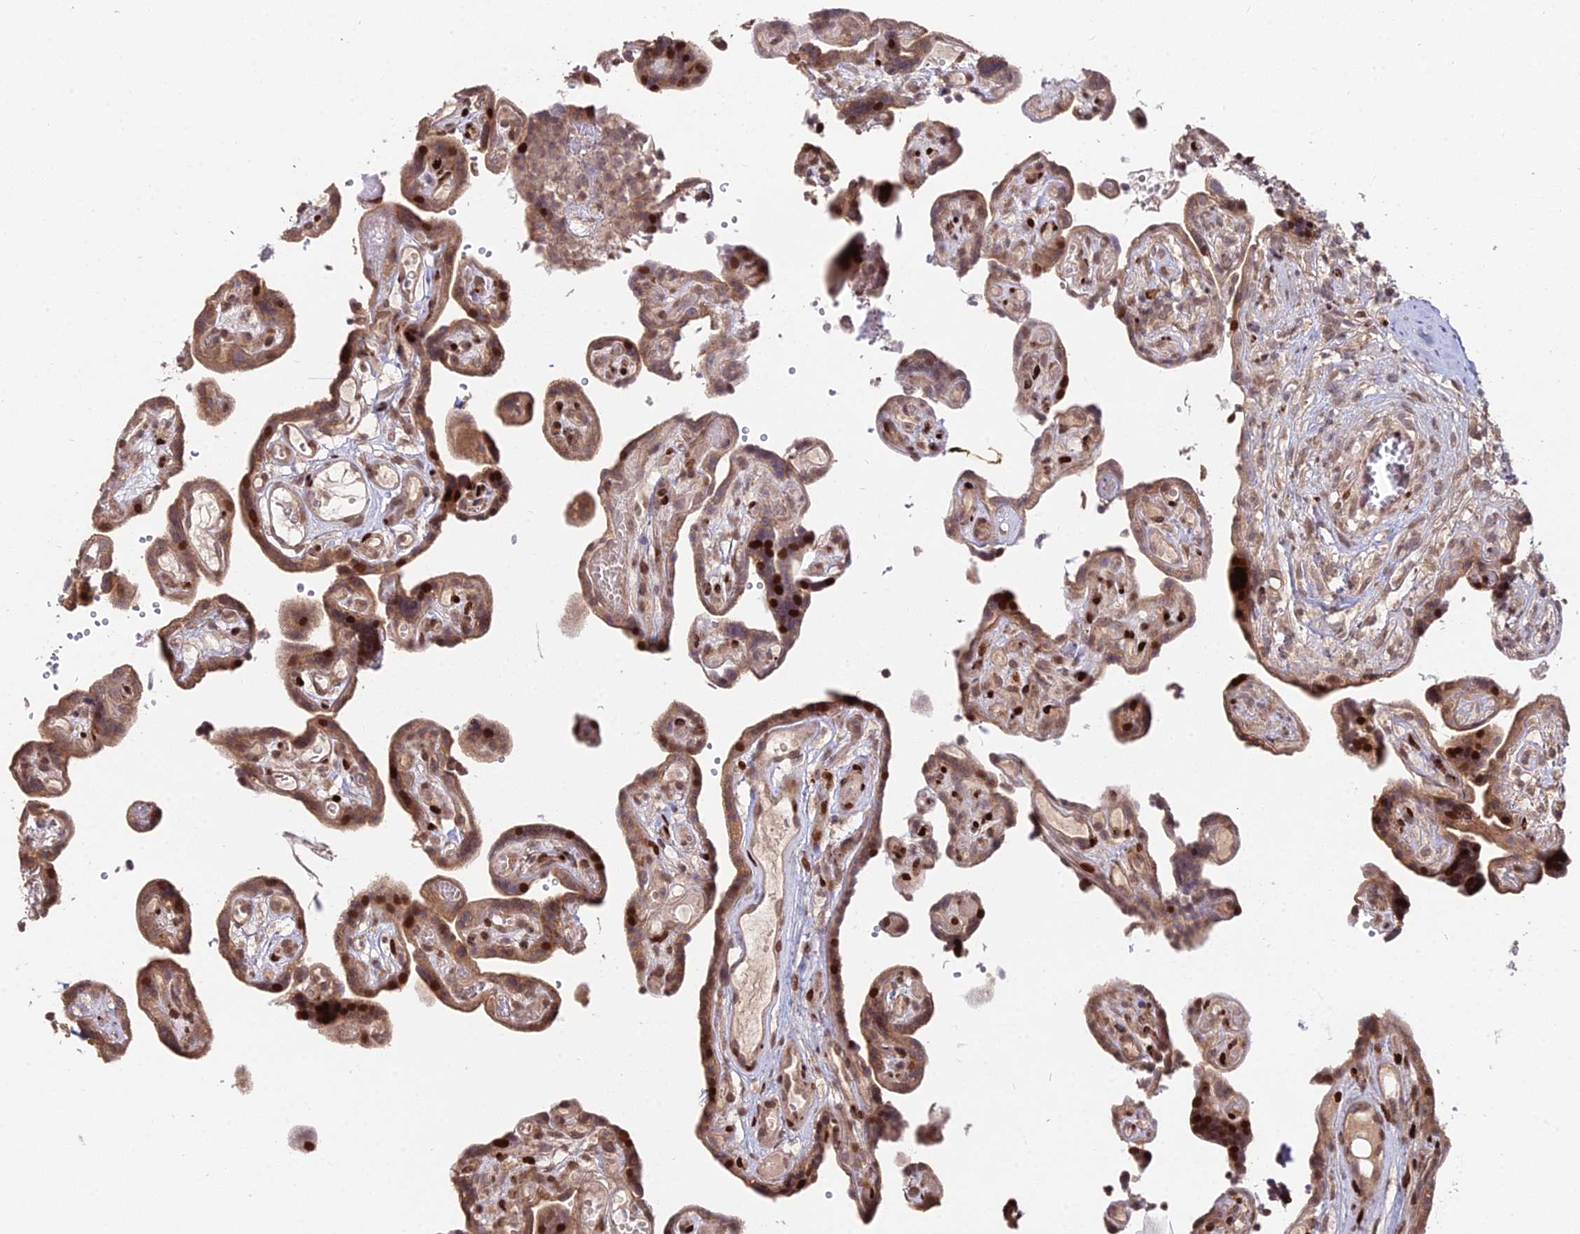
{"staining": {"intensity": "moderate", "quantity": ">75%", "location": "cytoplasmic/membranous"}, "tissue": "placenta", "cell_type": "Decidual cells", "image_type": "normal", "snomed": [{"axis": "morphology", "description": "Normal tissue, NOS"}, {"axis": "topography", "description": "Placenta"}], "caption": "Protein staining of normal placenta demonstrates moderate cytoplasmic/membranous staining in about >75% of decidual cells.", "gene": "RBMS2", "patient": {"sex": "female", "age": 30}}